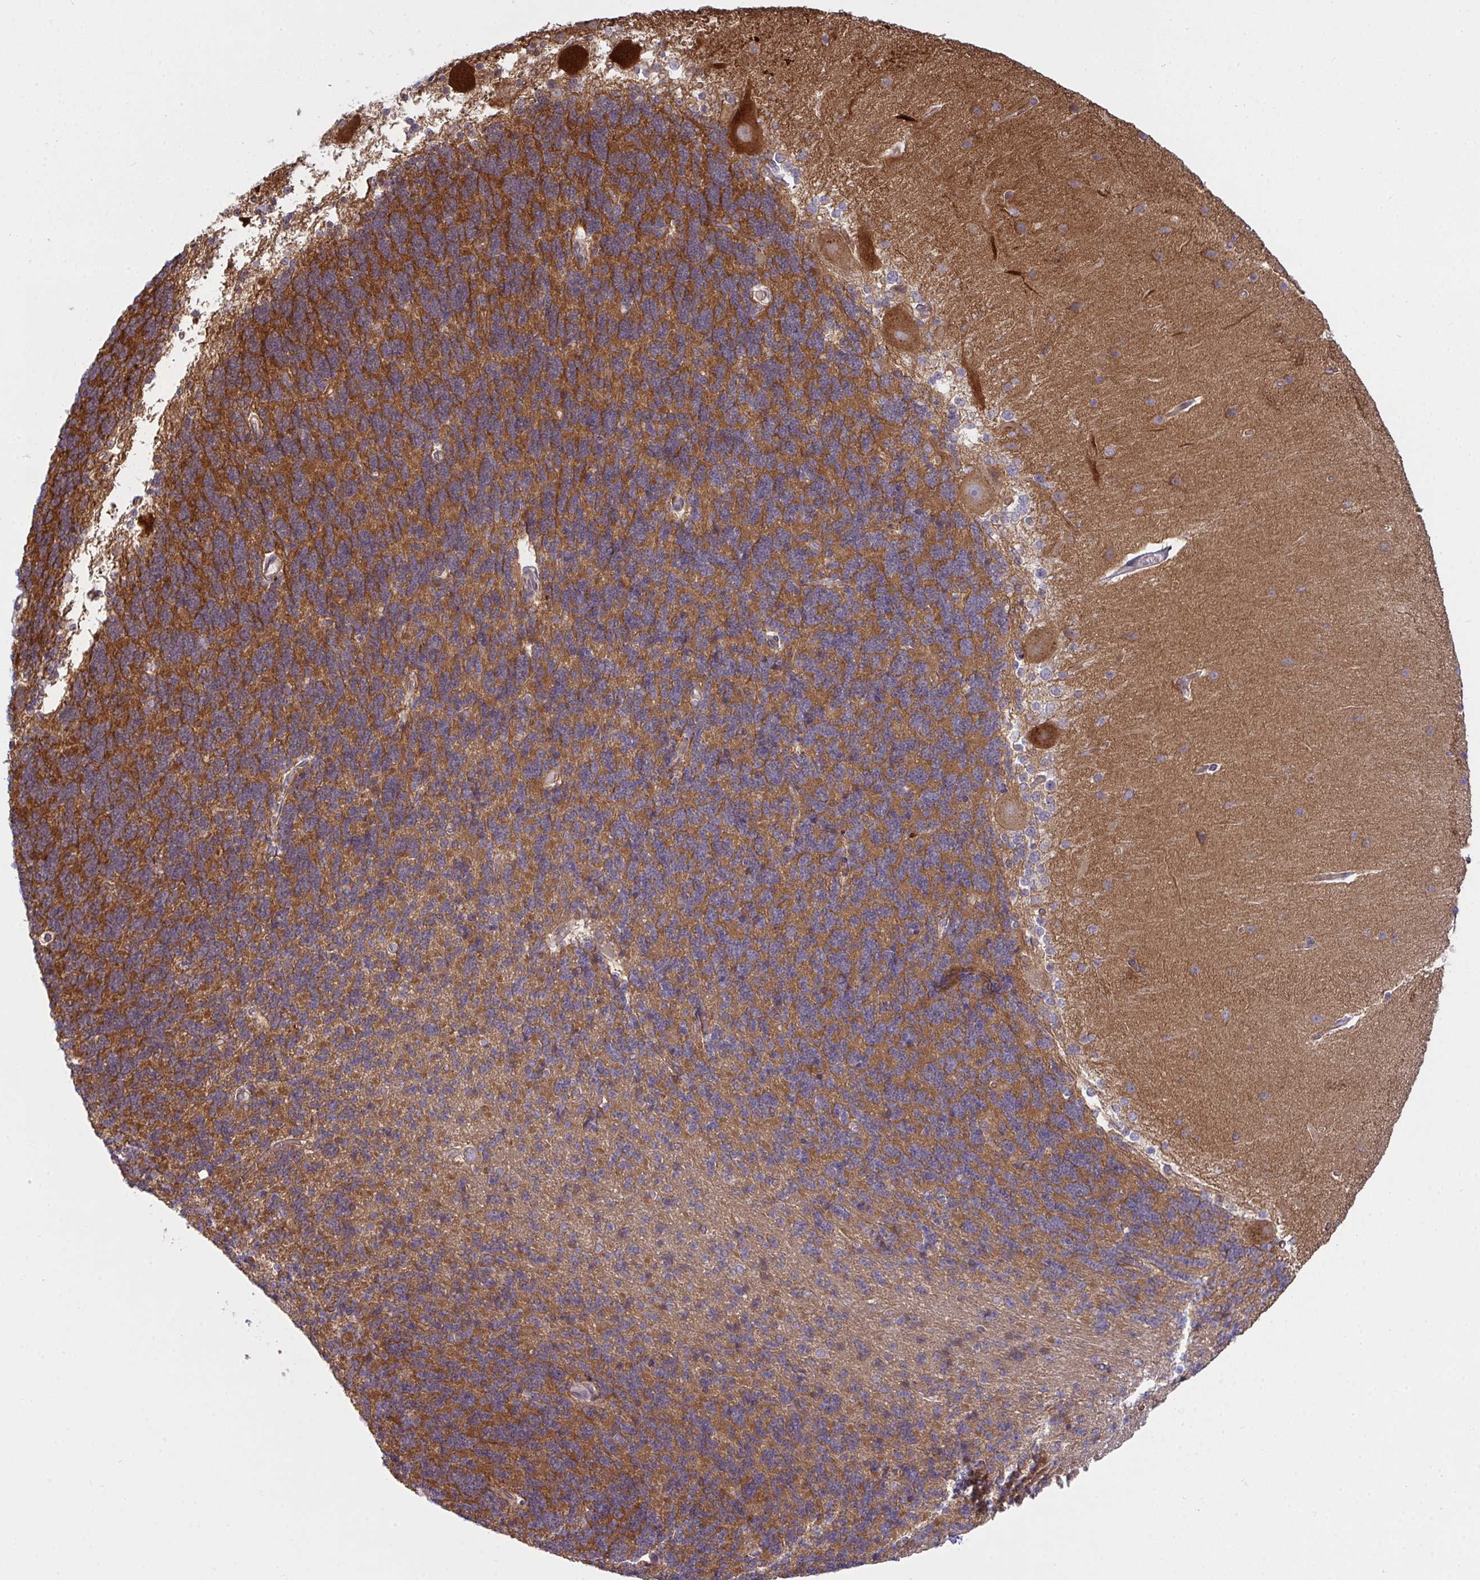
{"staining": {"intensity": "moderate", "quantity": "25%-75%", "location": "cytoplasmic/membranous"}, "tissue": "cerebellum", "cell_type": "Cells in granular layer", "image_type": "normal", "snomed": [{"axis": "morphology", "description": "Normal tissue, NOS"}, {"axis": "topography", "description": "Cerebellum"}], "caption": "Cerebellum stained with immunohistochemistry (IHC) exhibits moderate cytoplasmic/membranous staining in about 25%-75% of cells in granular layer. Nuclei are stained in blue.", "gene": "CASP9", "patient": {"sex": "female", "age": 54}}